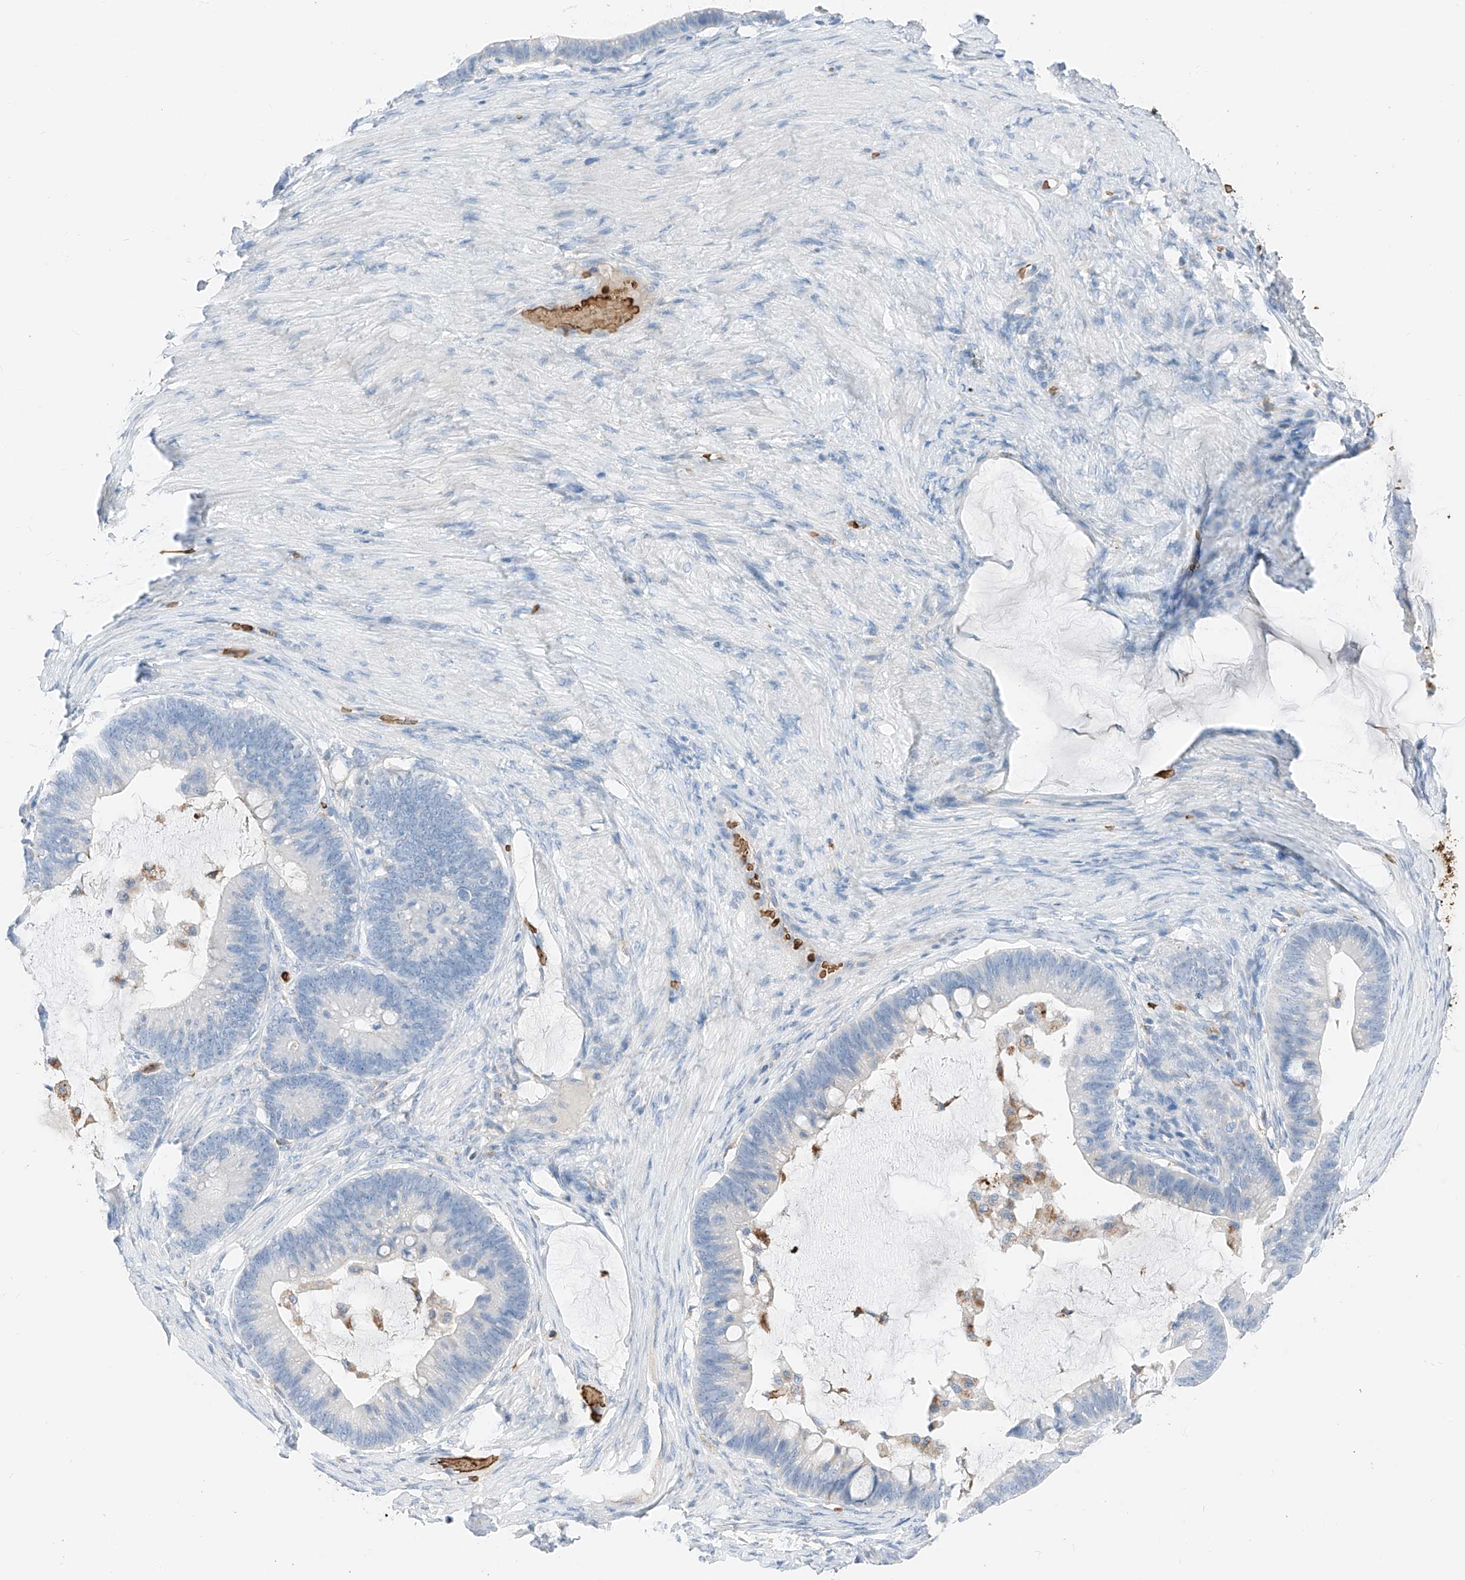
{"staining": {"intensity": "negative", "quantity": "none", "location": "none"}, "tissue": "ovarian cancer", "cell_type": "Tumor cells", "image_type": "cancer", "snomed": [{"axis": "morphology", "description": "Cystadenocarcinoma, mucinous, NOS"}, {"axis": "topography", "description": "Ovary"}], "caption": "A histopathology image of ovarian mucinous cystadenocarcinoma stained for a protein exhibits no brown staining in tumor cells.", "gene": "PRSS23", "patient": {"sex": "female", "age": 61}}